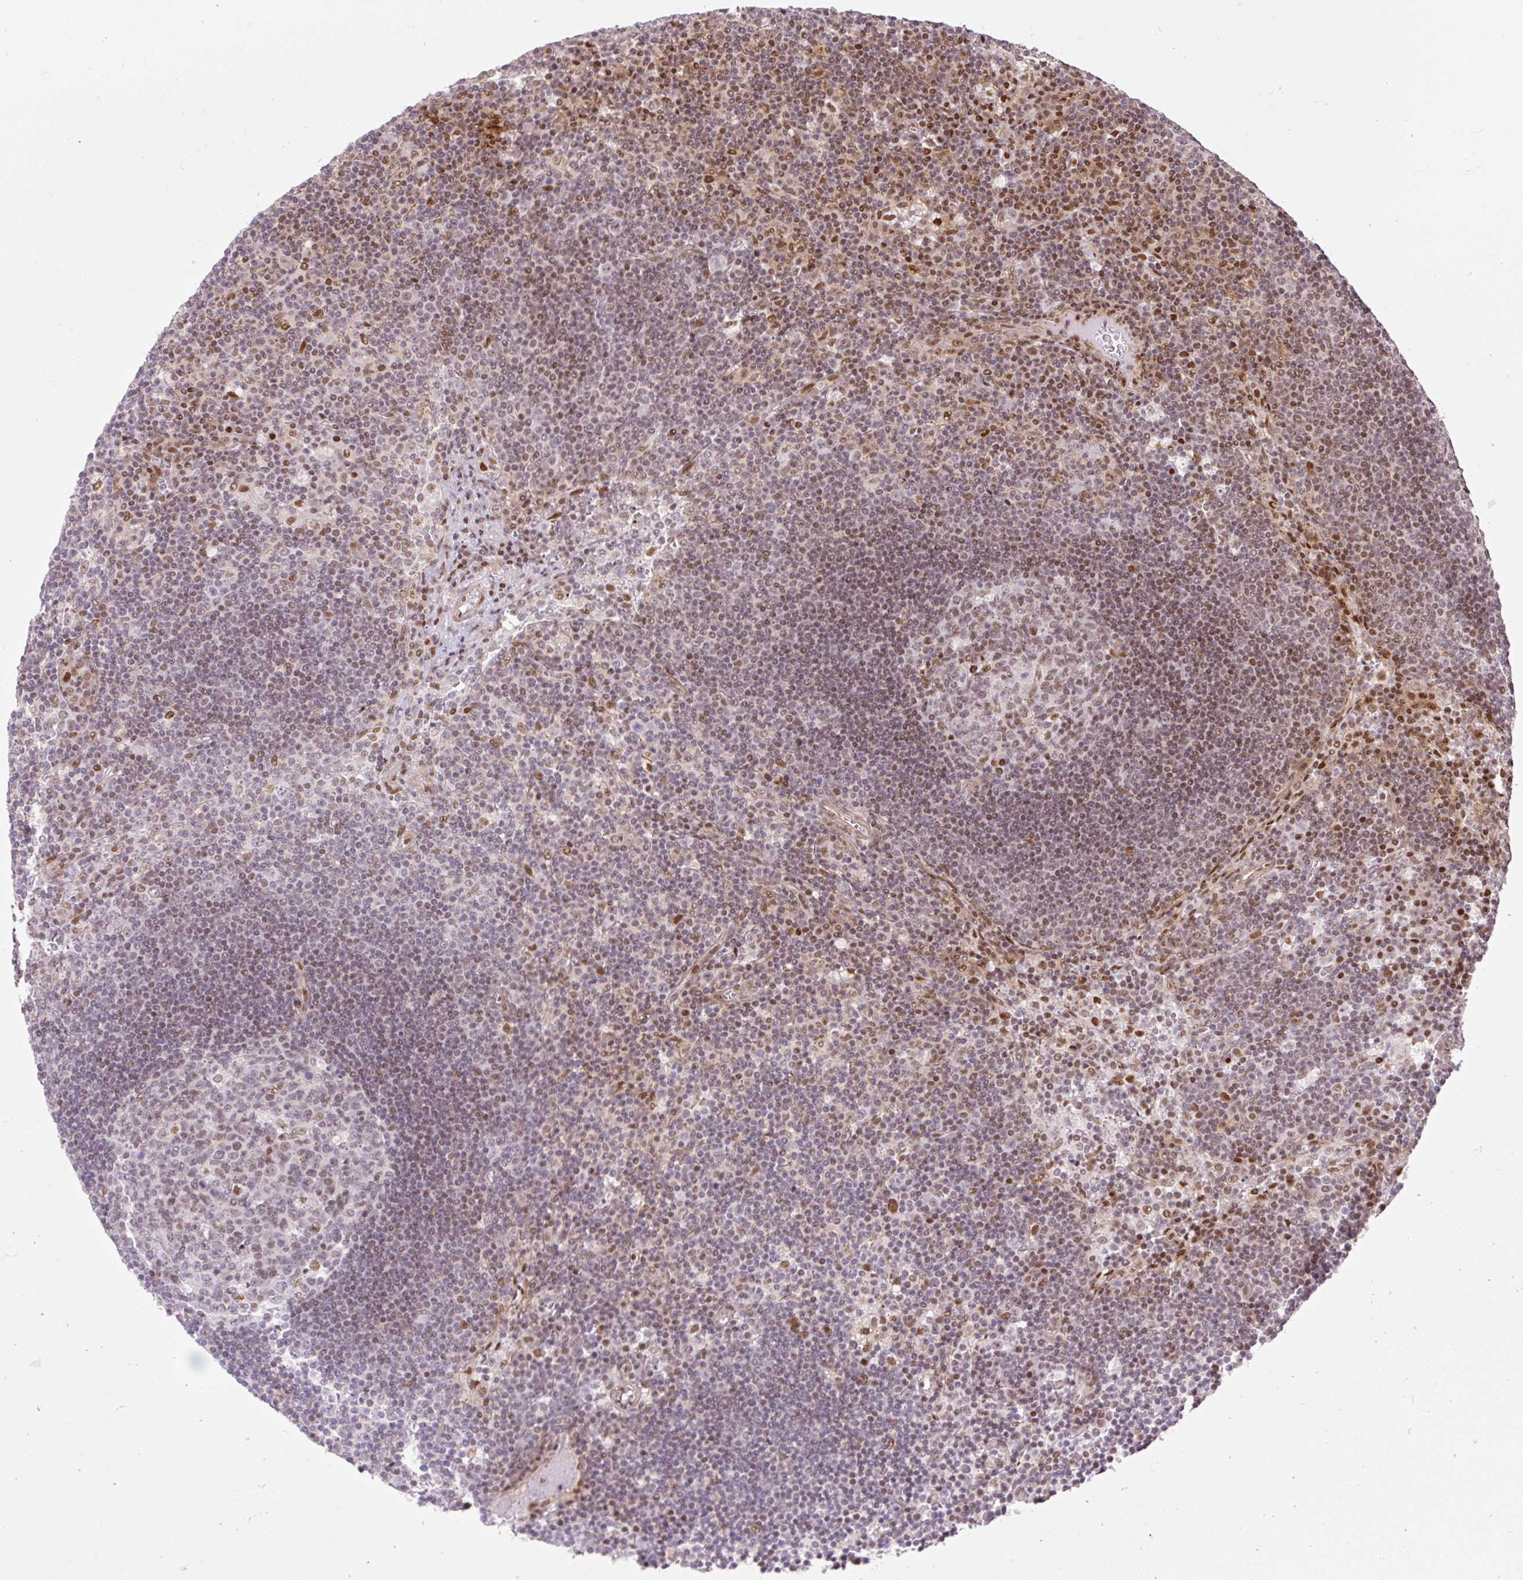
{"staining": {"intensity": "moderate", "quantity": "25%-75%", "location": "nuclear"}, "tissue": "lymph node", "cell_type": "Germinal center cells", "image_type": "normal", "snomed": [{"axis": "morphology", "description": "Normal tissue, NOS"}, {"axis": "topography", "description": "Lymph node"}], "caption": "Lymph node stained with DAB immunohistochemistry (IHC) shows medium levels of moderate nuclear positivity in about 25%-75% of germinal center cells.", "gene": "RIPPLY3", "patient": {"sex": "male", "age": 58}}